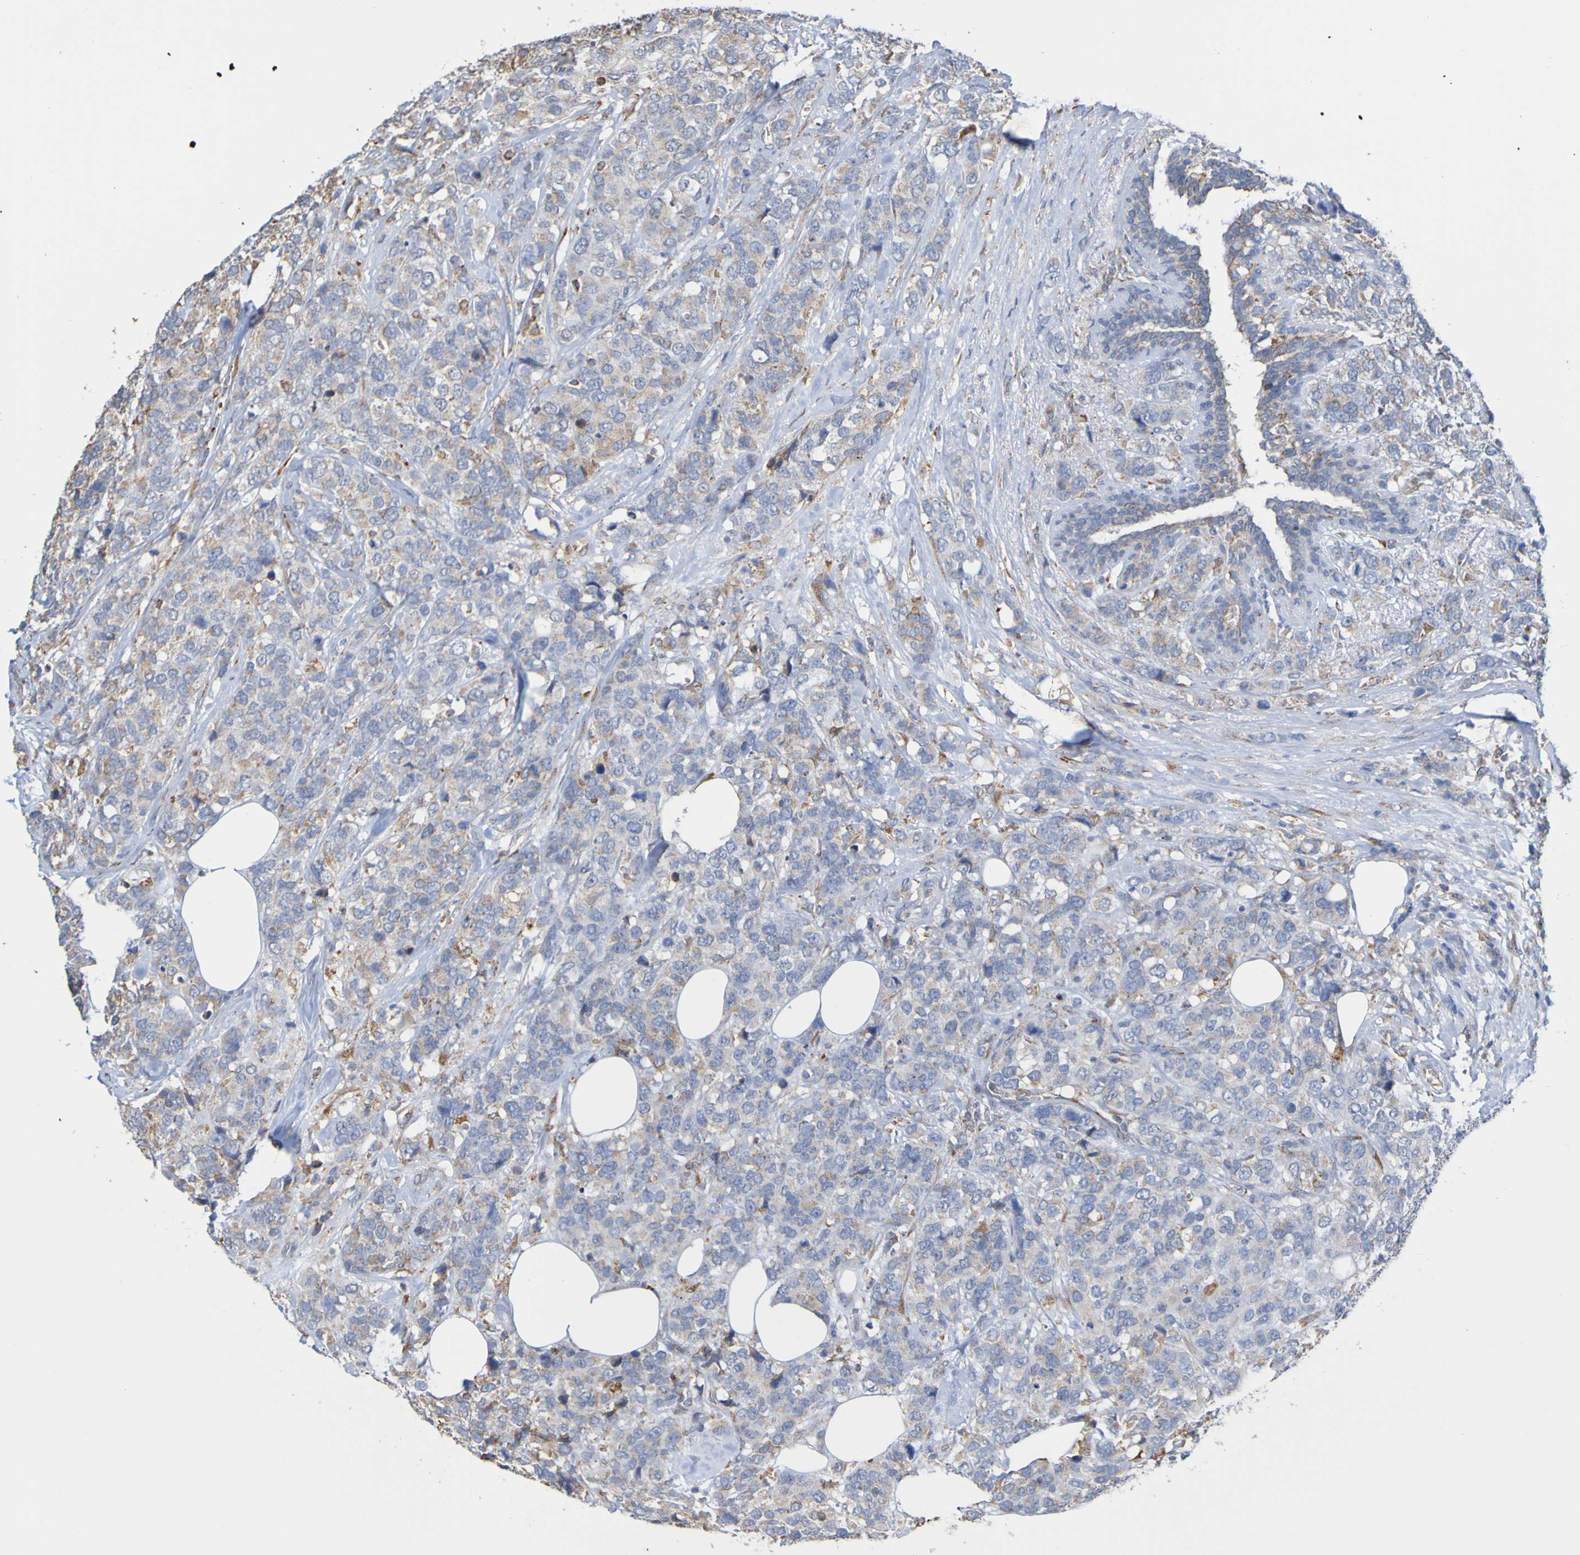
{"staining": {"intensity": "negative", "quantity": "none", "location": "none"}, "tissue": "breast cancer", "cell_type": "Tumor cells", "image_type": "cancer", "snomed": [{"axis": "morphology", "description": "Lobular carcinoma"}, {"axis": "topography", "description": "Breast"}], "caption": "There is no significant expression in tumor cells of lobular carcinoma (breast). Brightfield microscopy of immunohistochemistry stained with DAB (3,3'-diaminobenzidine) (brown) and hematoxylin (blue), captured at high magnification.", "gene": "PDIA3", "patient": {"sex": "female", "age": 59}}